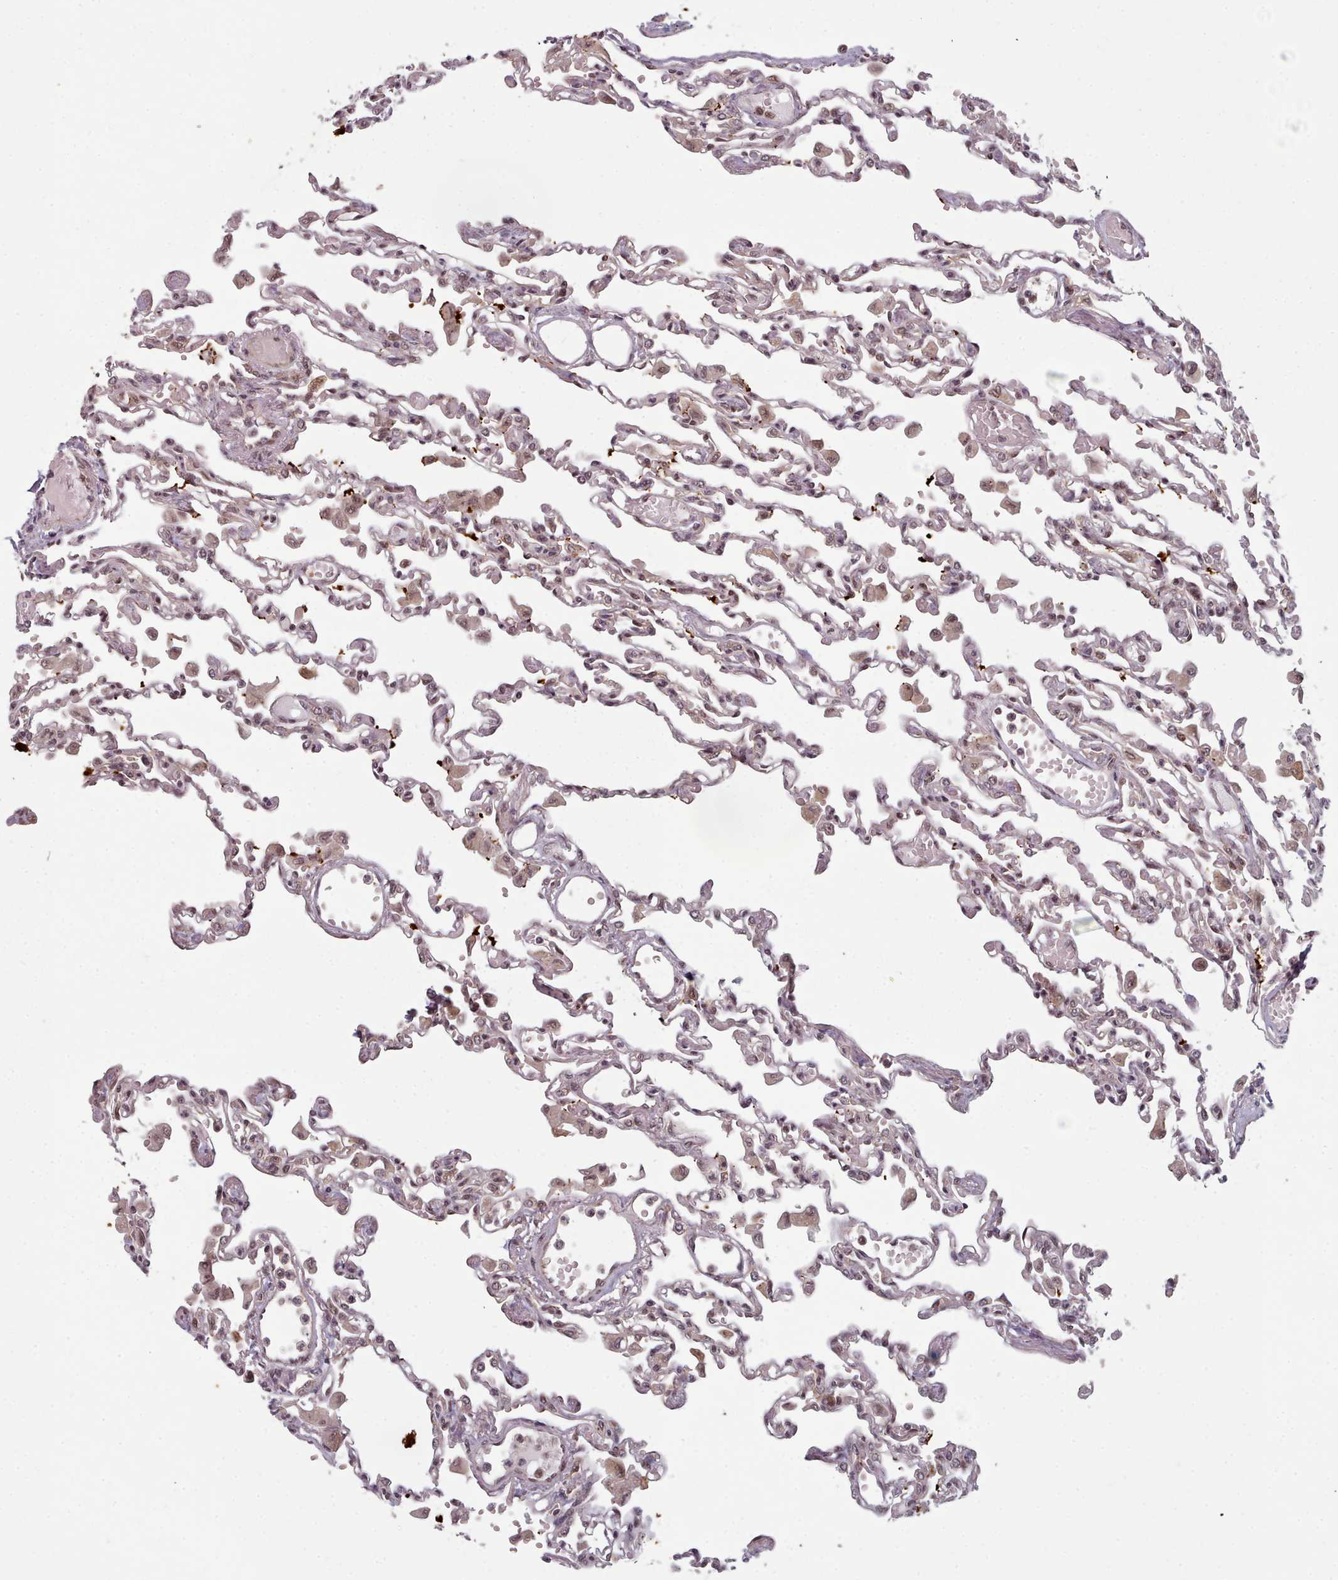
{"staining": {"intensity": "moderate", "quantity": "<25%", "location": "nuclear"}, "tissue": "lung", "cell_type": "Alveolar cells", "image_type": "normal", "snomed": [{"axis": "morphology", "description": "Normal tissue, NOS"}, {"axis": "topography", "description": "Bronchus"}, {"axis": "topography", "description": "Lung"}], "caption": "DAB (3,3'-diaminobenzidine) immunohistochemical staining of unremarkable human lung demonstrates moderate nuclear protein staining in approximately <25% of alveolar cells. Using DAB (brown) and hematoxylin (blue) stains, captured at high magnification using brightfield microscopy.", "gene": "DHX8", "patient": {"sex": "female", "age": 49}}